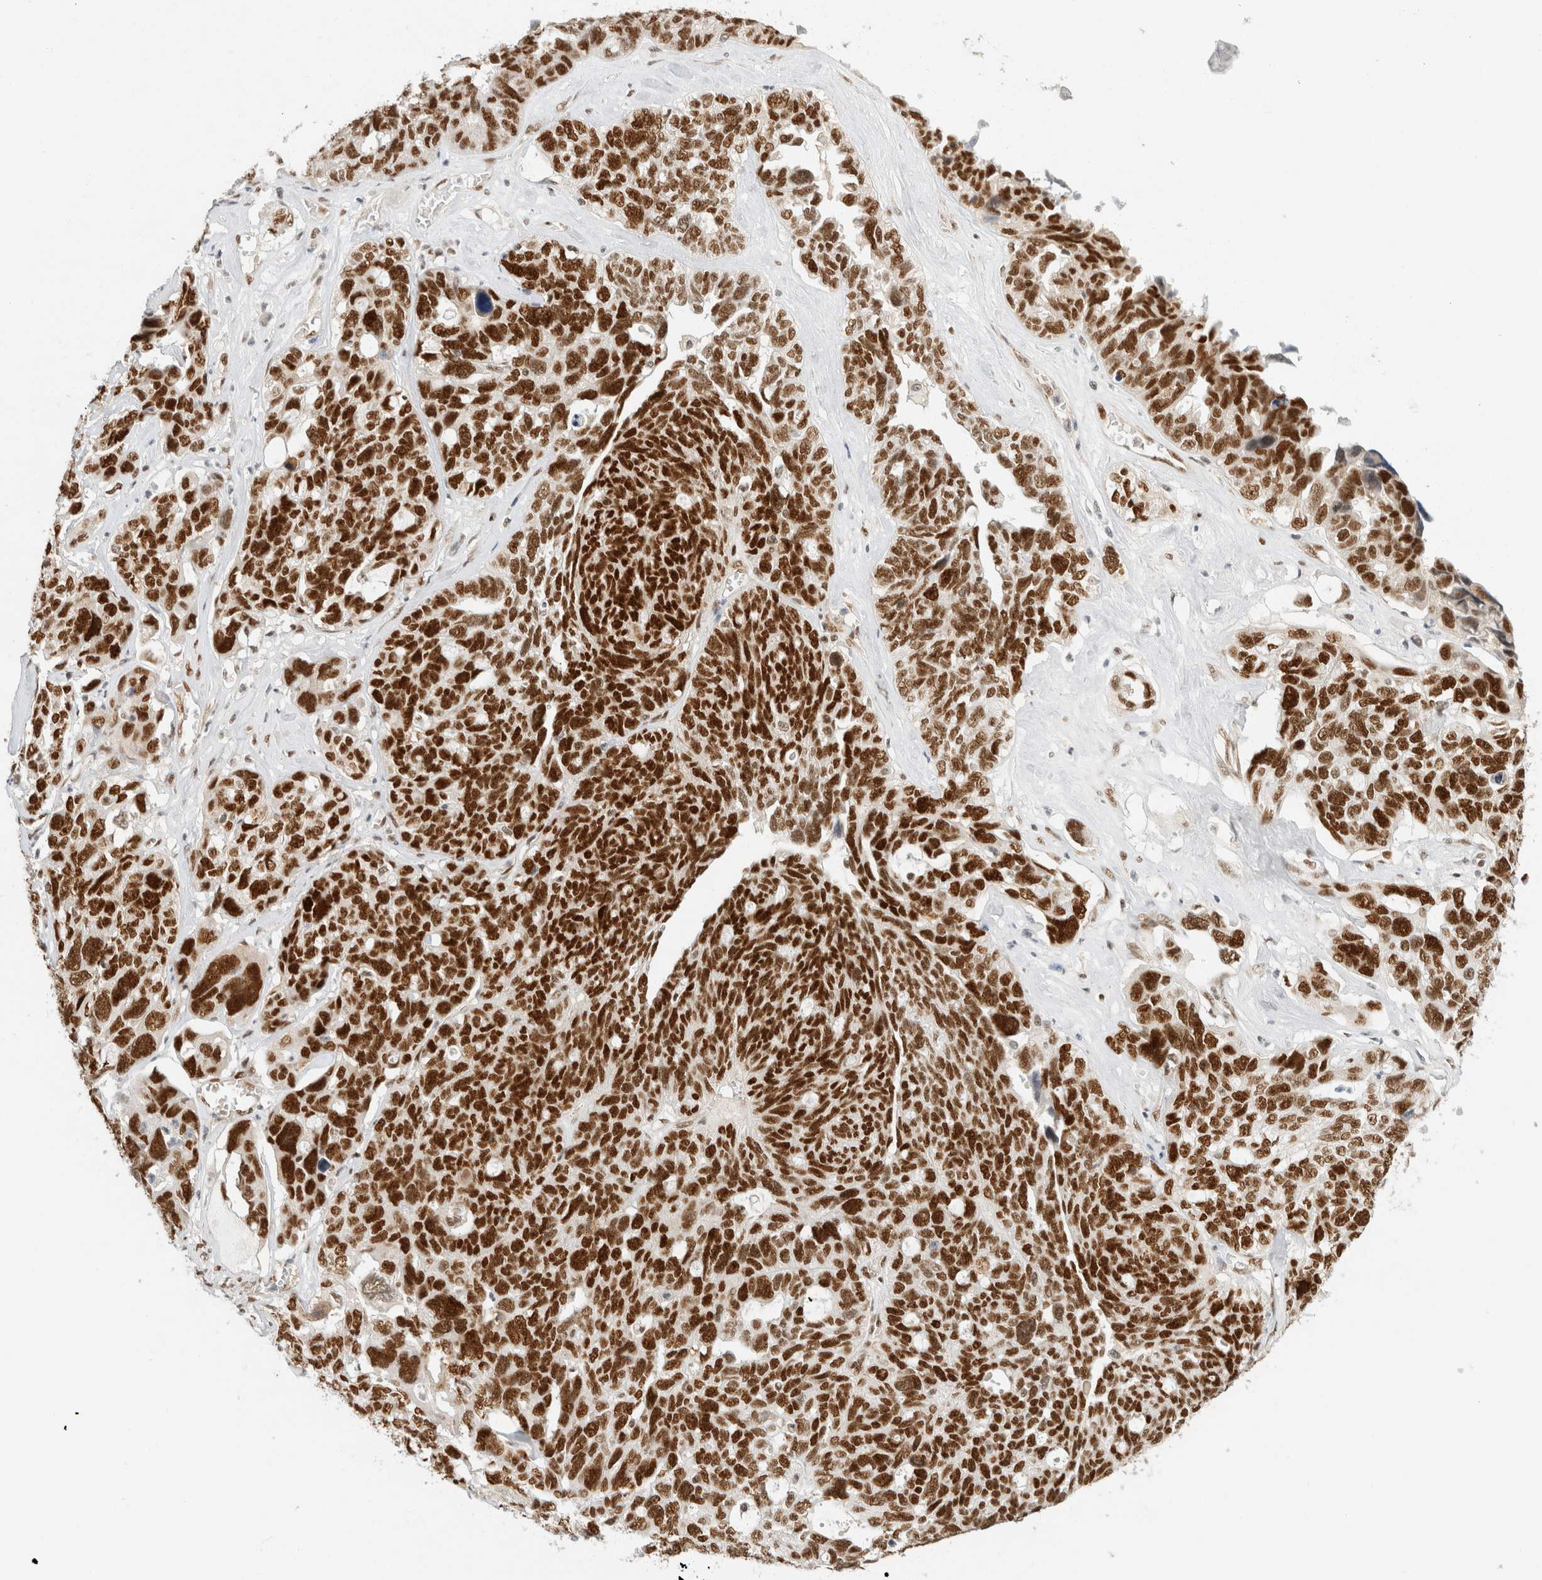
{"staining": {"intensity": "strong", "quantity": ">75%", "location": "nuclear"}, "tissue": "ovarian cancer", "cell_type": "Tumor cells", "image_type": "cancer", "snomed": [{"axis": "morphology", "description": "Cystadenocarcinoma, serous, NOS"}, {"axis": "topography", "description": "Ovary"}], "caption": "A micrograph of ovarian cancer stained for a protein exhibits strong nuclear brown staining in tumor cells.", "gene": "ZNF768", "patient": {"sex": "female", "age": 79}}